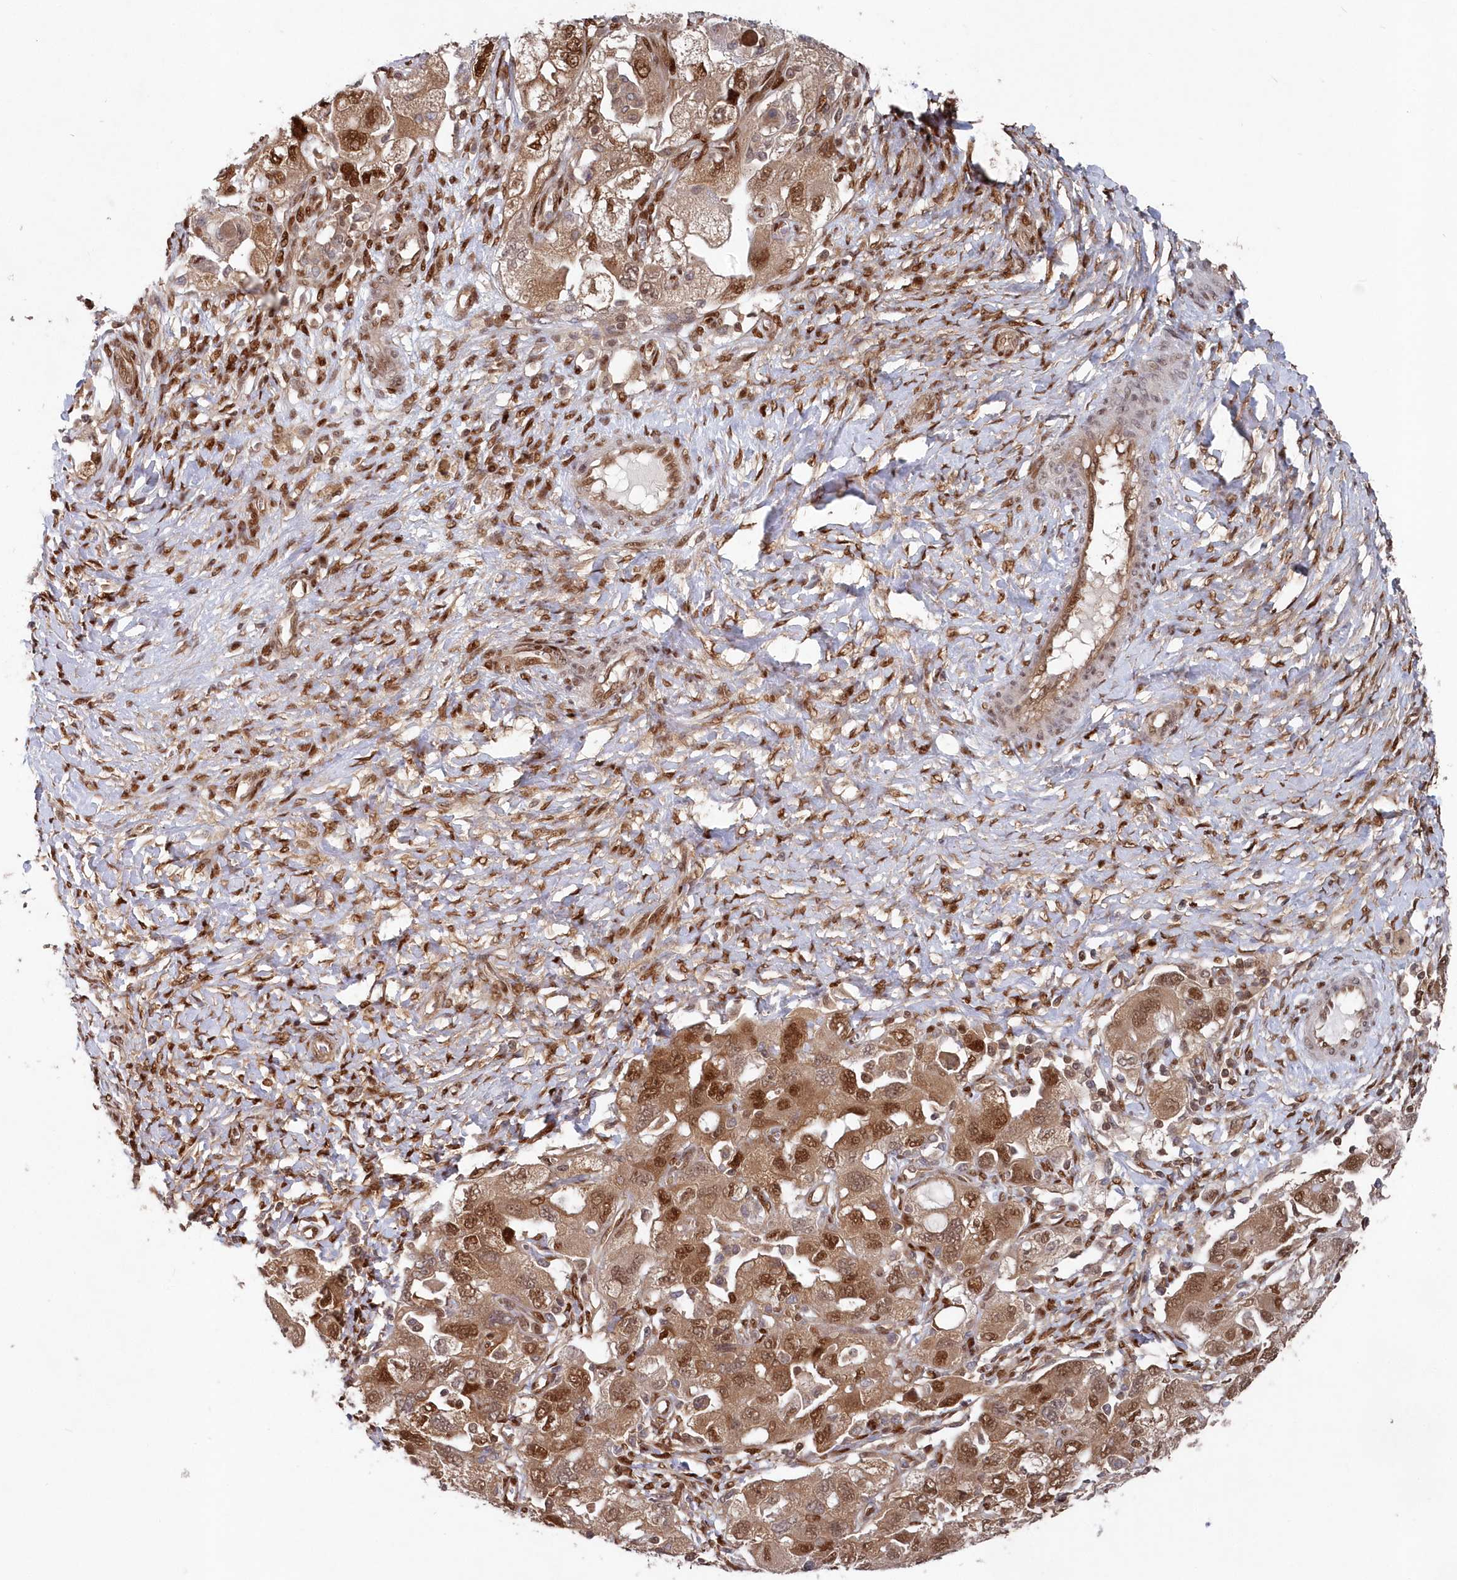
{"staining": {"intensity": "moderate", "quantity": ">75%", "location": "cytoplasmic/membranous,nuclear"}, "tissue": "ovarian cancer", "cell_type": "Tumor cells", "image_type": "cancer", "snomed": [{"axis": "morphology", "description": "Carcinoma, NOS"}, {"axis": "morphology", "description": "Cystadenocarcinoma, serous, NOS"}, {"axis": "topography", "description": "Ovary"}], "caption": "Ovarian cancer (serous cystadenocarcinoma) stained with a protein marker exhibits moderate staining in tumor cells.", "gene": "ABHD14B", "patient": {"sex": "female", "age": 69}}